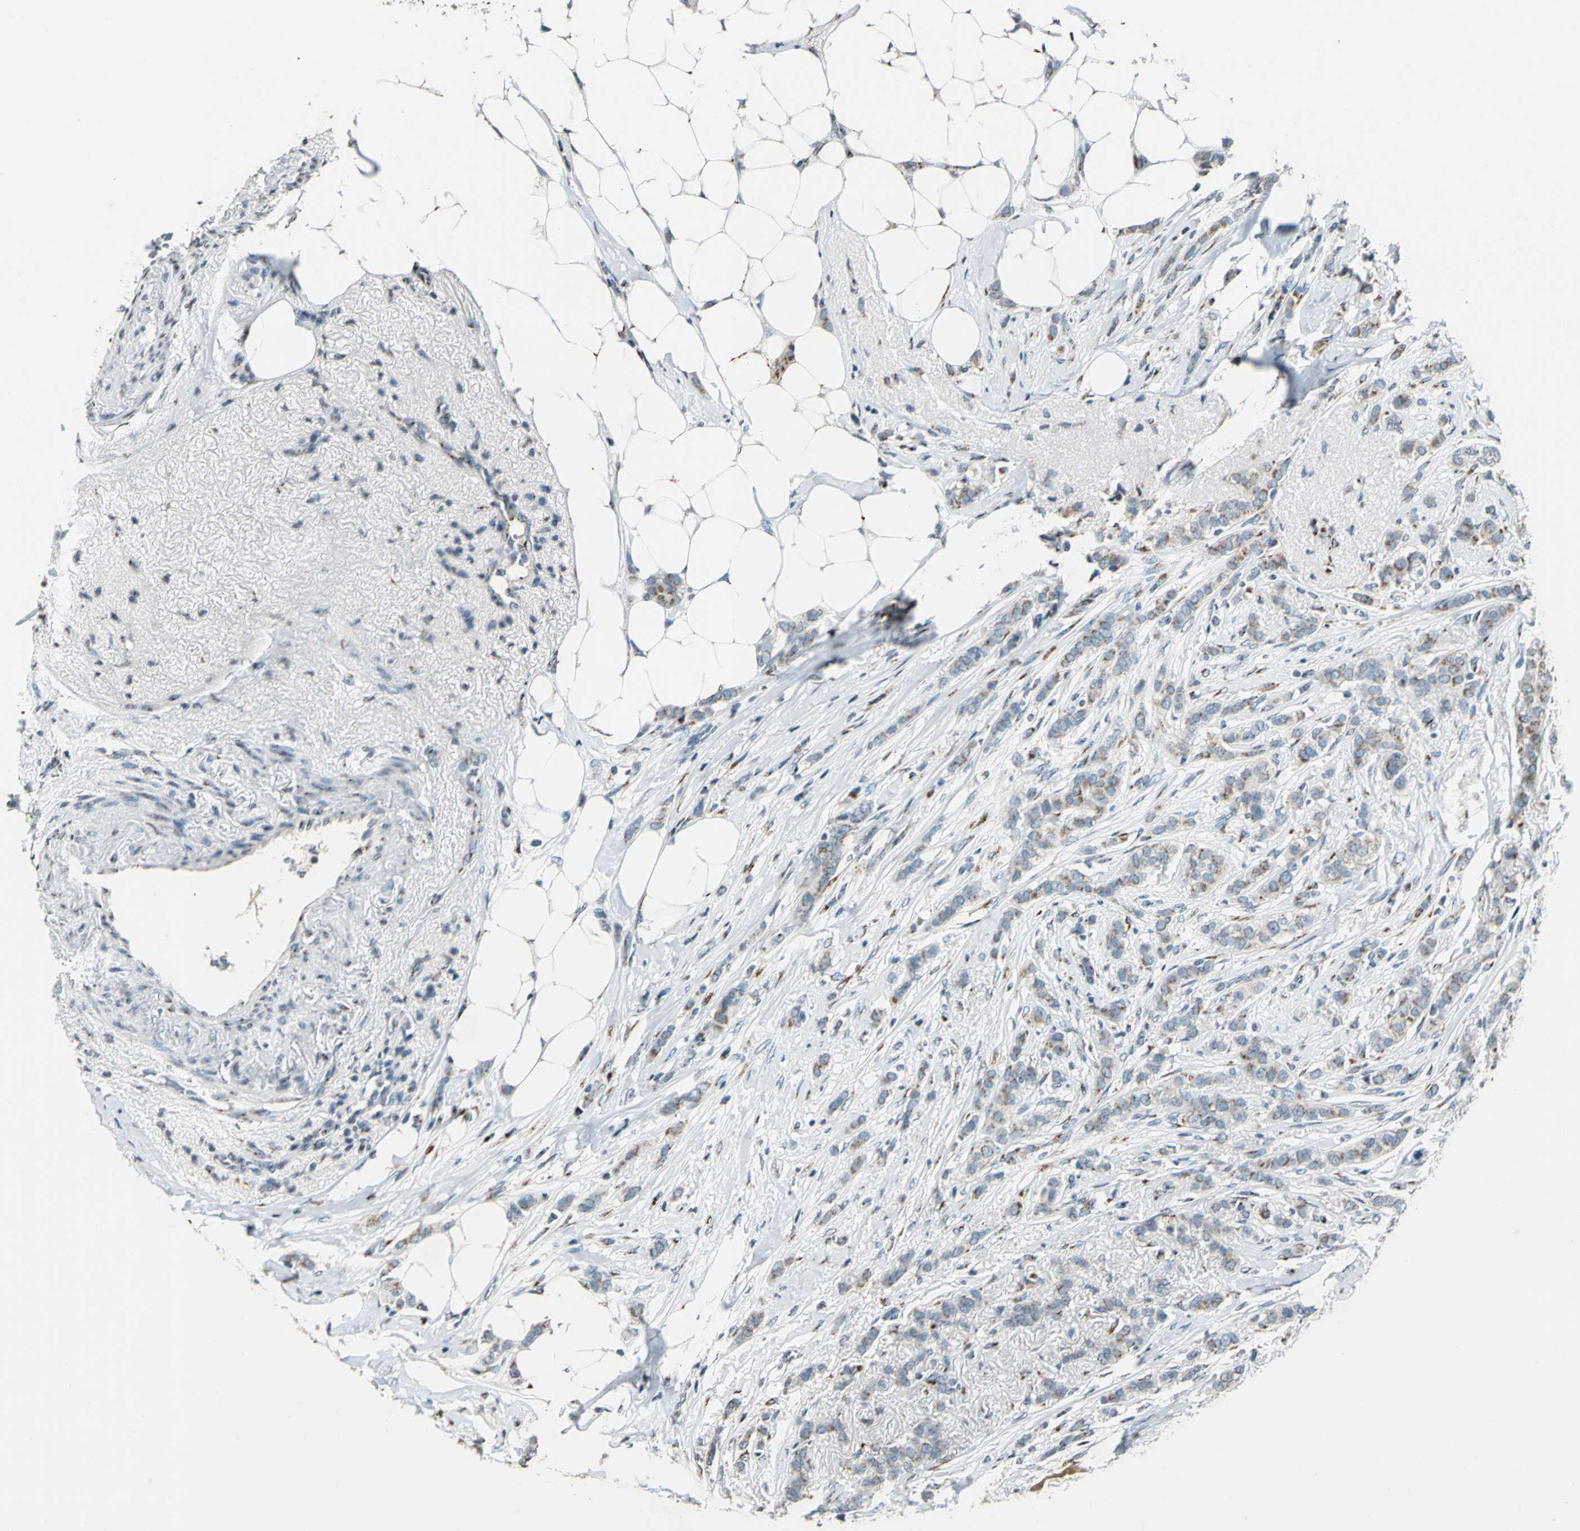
{"staining": {"intensity": "weak", "quantity": "25%-75%", "location": "cytoplasmic/membranous"}, "tissue": "breast cancer", "cell_type": "Tumor cells", "image_type": "cancer", "snomed": [{"axis": "morphology", "description": "Lobular carcinoma"}, {"axis": "topography", "description": "Breast"}], "caption": "Weak cytoplasmic/membranous positivity is present in about 25%-75% of tumor cells in breast lobular carcinoma. The staining was performed using DAB to visualize the protein expression in brown, while the nuclei were stained in blue with hematoxylin (Magnification: 20x).", "gene": "TMEM115", "patient": {"sex": "female", "age": 55}}